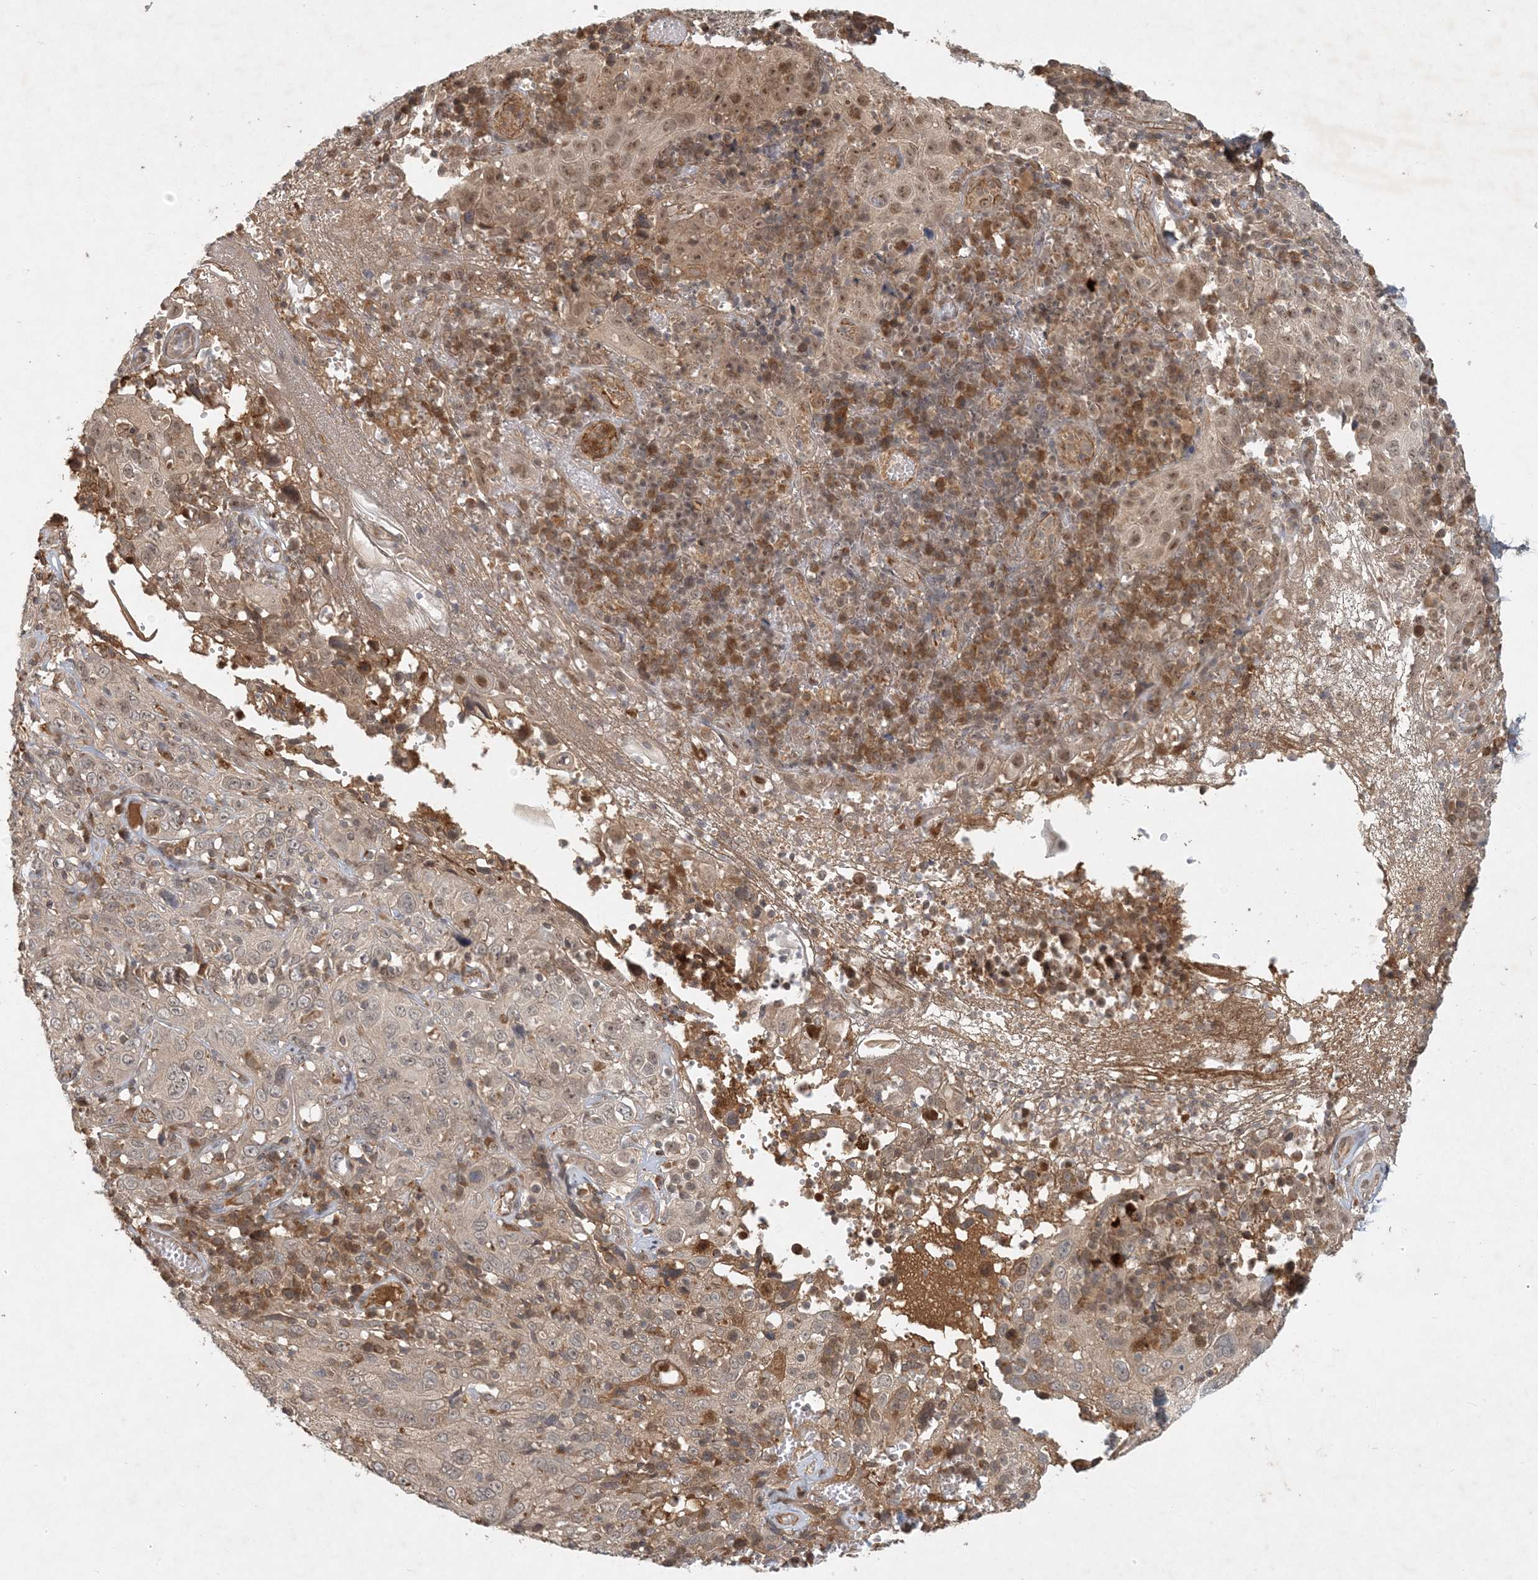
{"staining": {"intensity": "moderate", "quantity": "<25%", "location": "cytoplasmic/membranous,nuclear"}, "tissue": "cervical cancer", "cell_type": "Tumor cells", "image_type": "cancer", "snomed": [{"axis": "morphology", "description": "Squamous cell carcinoma, NOS"}, {"axis": "topography", "description": "Cervix"}], "caption": "Immunohistochemical staining of human cervical cancer (squamous cell carcinoma) demonstrates low levels of moderate cytoplasmic/membranous and nuclear expression in approximately <25% of tumor cells.", "gene": "ZCCHC4", "patient": {"sex": "female", "age": 46}}